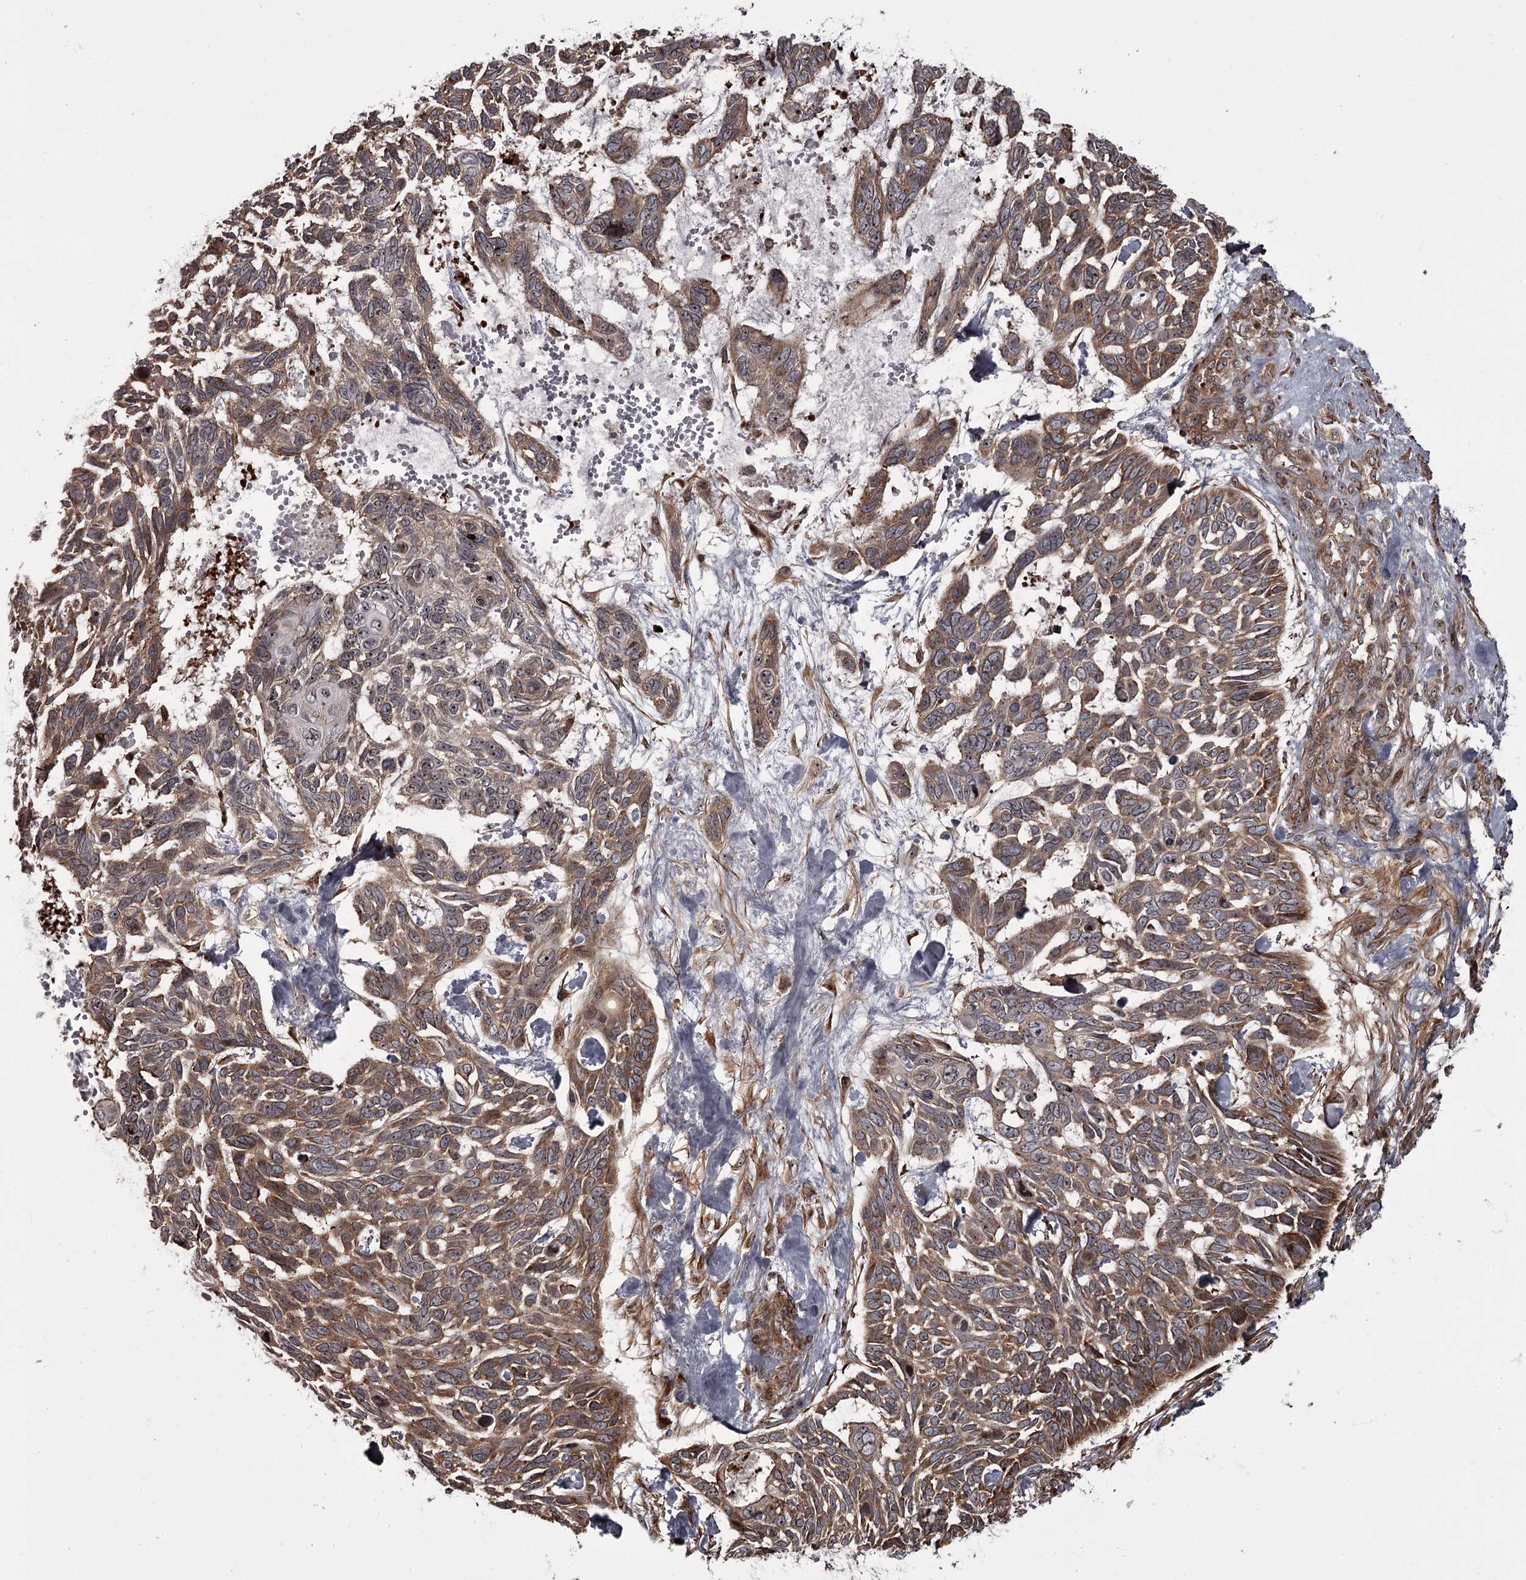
{"staining": {"intensity": "moderate", "quantity": ">75%", "location": "cytoplasmic/membranous"}, "tissue": "skin cancer", "cell_type": "Tumor cells", "image_type": "cancer", "snomed": [{"axis": "morphology", "description": "Basal cell carcinoma"}, {"axis": "topography", "description": "Skin"}], "caption": "Human skin cancer stained with a protein marker exhibits moderate staining in tumor cells.", "gene": "THAP9", "patient": {"sex": "male", "age": 88}}